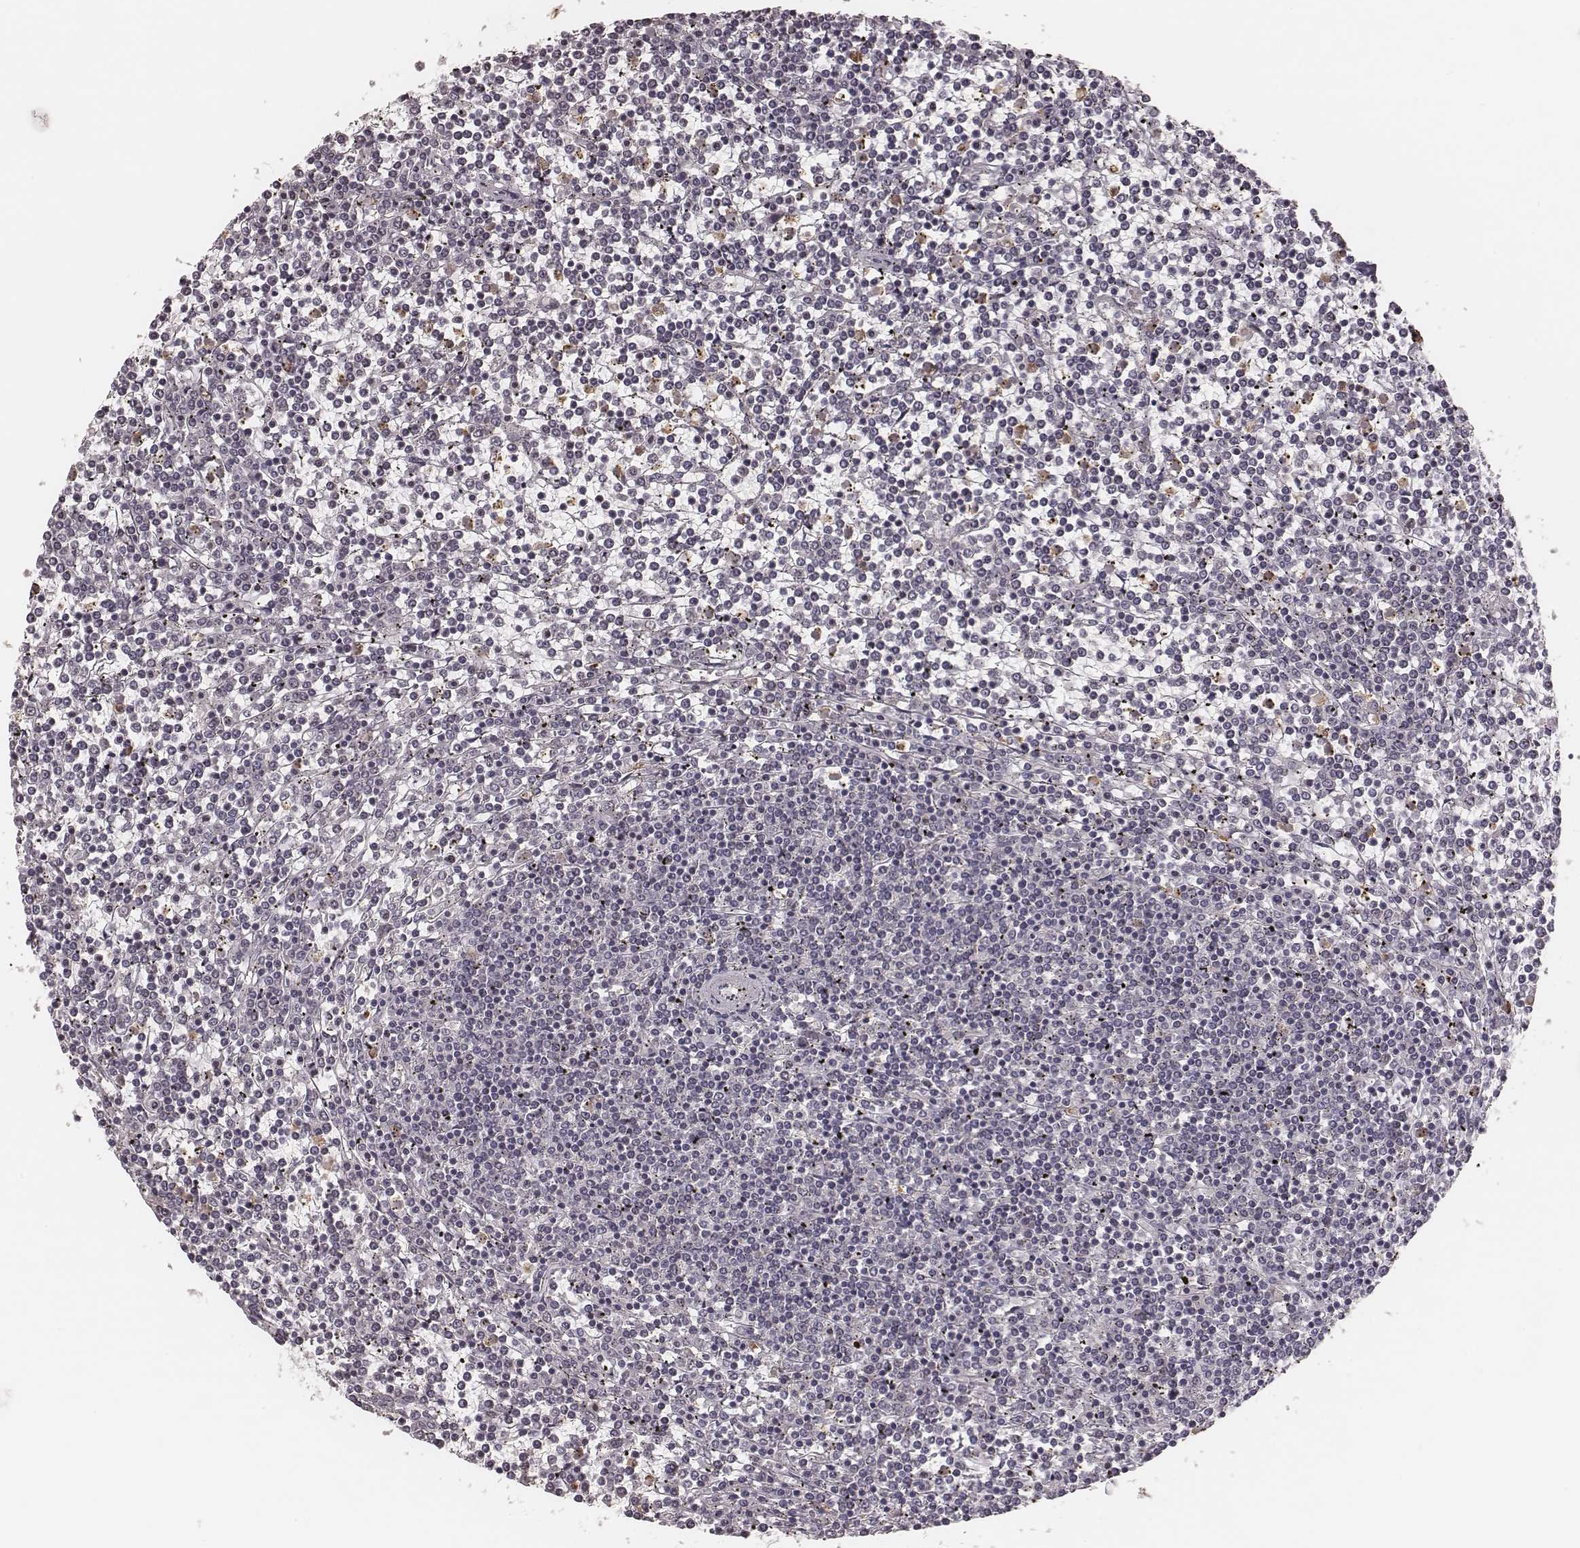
{"staining": {"intensity": "negative", "quantity": "none", "location": "none"}, "tissue": "lymphoma", "cell_type": "Tumor cells", "image_type": "cancer", "snomed": [{"axis": "morphology", "description": "Malignant lymphoma, non-Hodgkin's type, Low grade"}, {"axis": "topography", "description": "Spleen"}], "caption": "Immunohistochemistry image of neoplastic tissue: lymphoma stained with DAB (3,3'-diaminobenzidine) exhibits no significant protein positivity in tumor cells.", "gene": "P2RX5", "patient": {"sex": "female", "age": 19}}